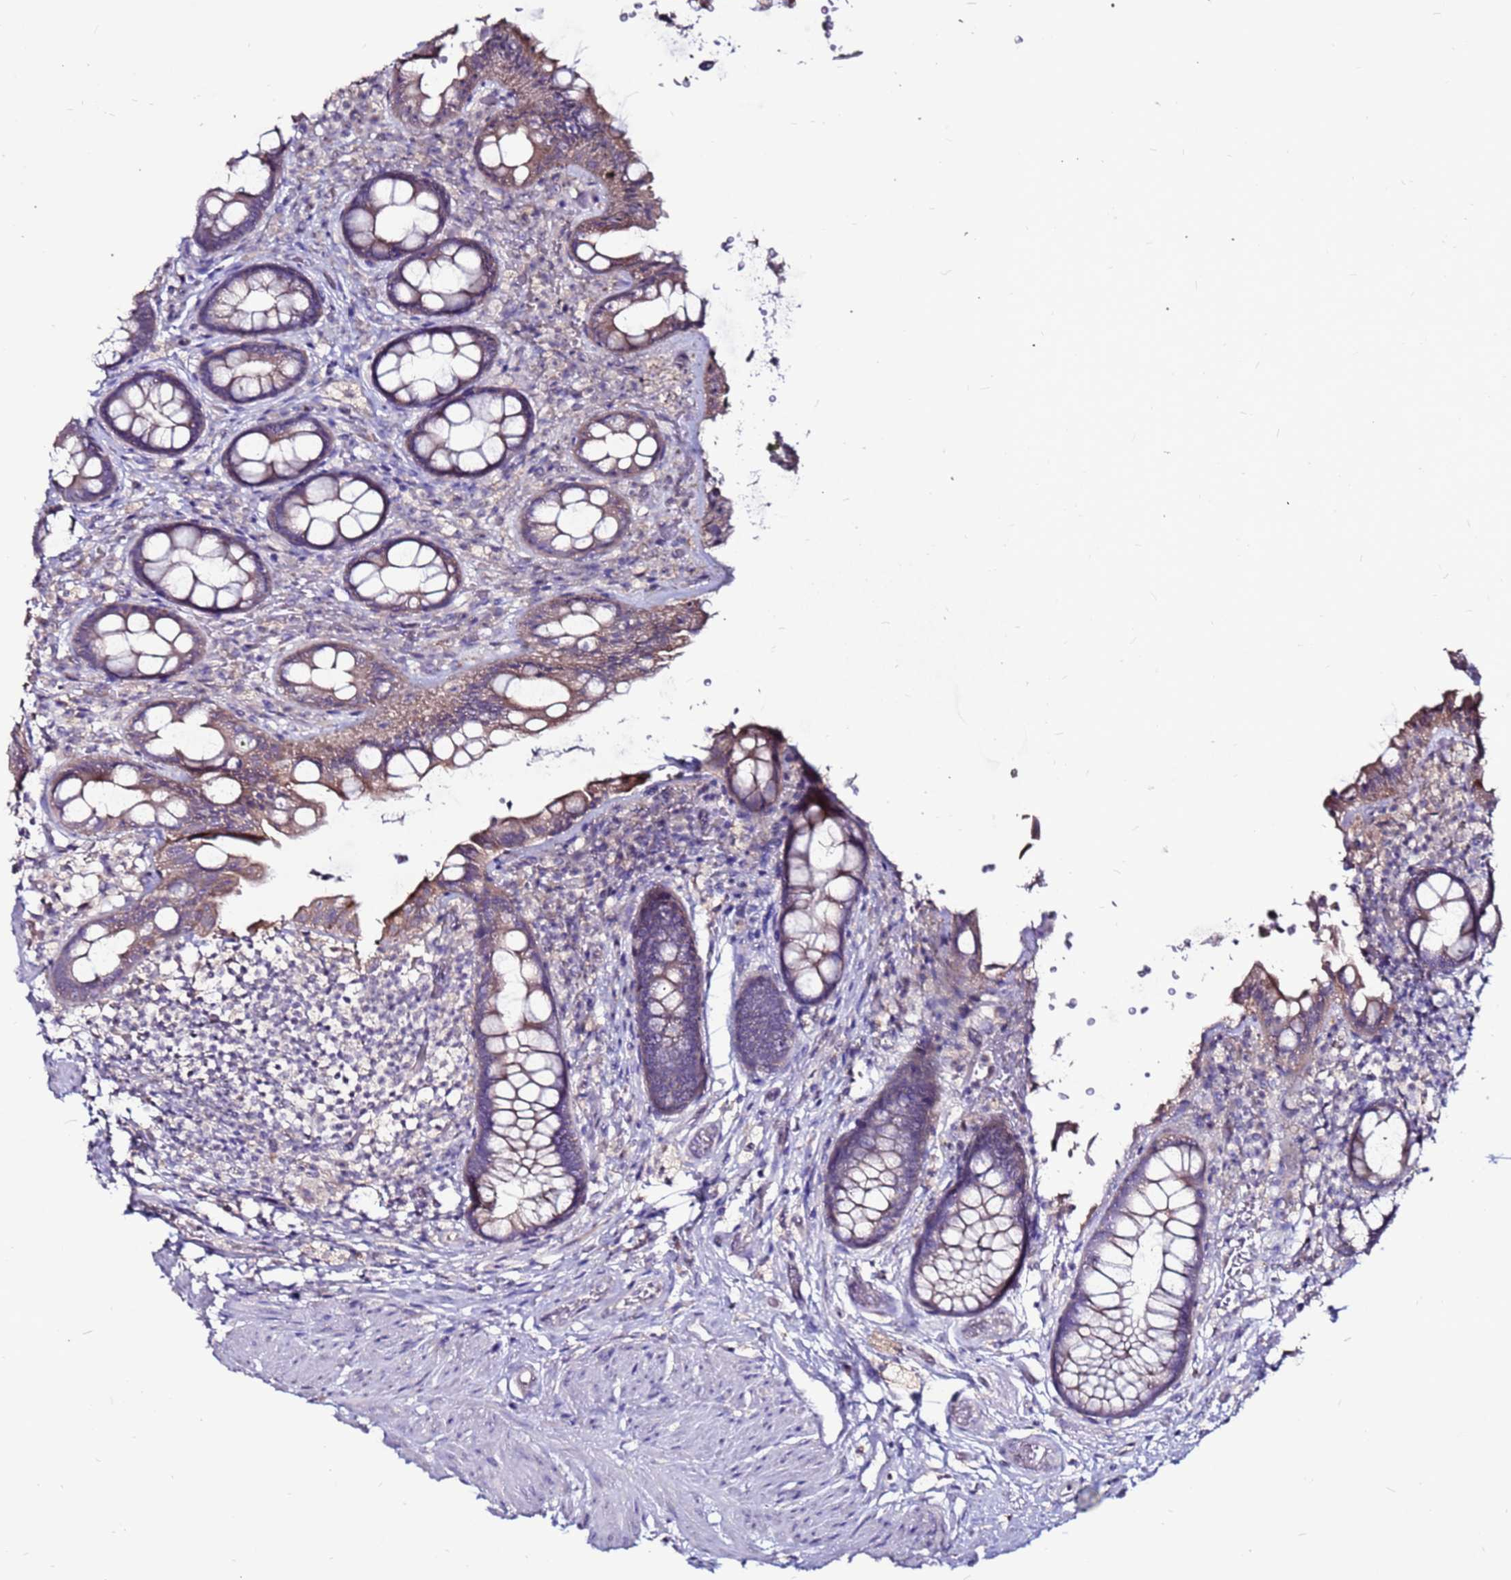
{"staining": {"intensity": "moderate", "quantity": ">75%", "location": "cytoplasmic/membranous"}, "tissue": "rectum", "cell_type": "Glandular cells", "image_type": "normal", "snomed": [{"axis": "morphology", "description": "Normal tissue, NOS"}, {"axis": "topography", "description": "Rectum"}, {"axis": "topography", "description": "Peripheral nerve tissue"}], "caption": "Protein staining exhibits moderate cytoplasmic/membranous positivity in approximately >75% of glandular cells in normal rectum. (DAB IHC, brown staining for protein, blue staining for nuclei).", "gene": "SLC44A3", "patient": {"sex": "female", "age": 69}}